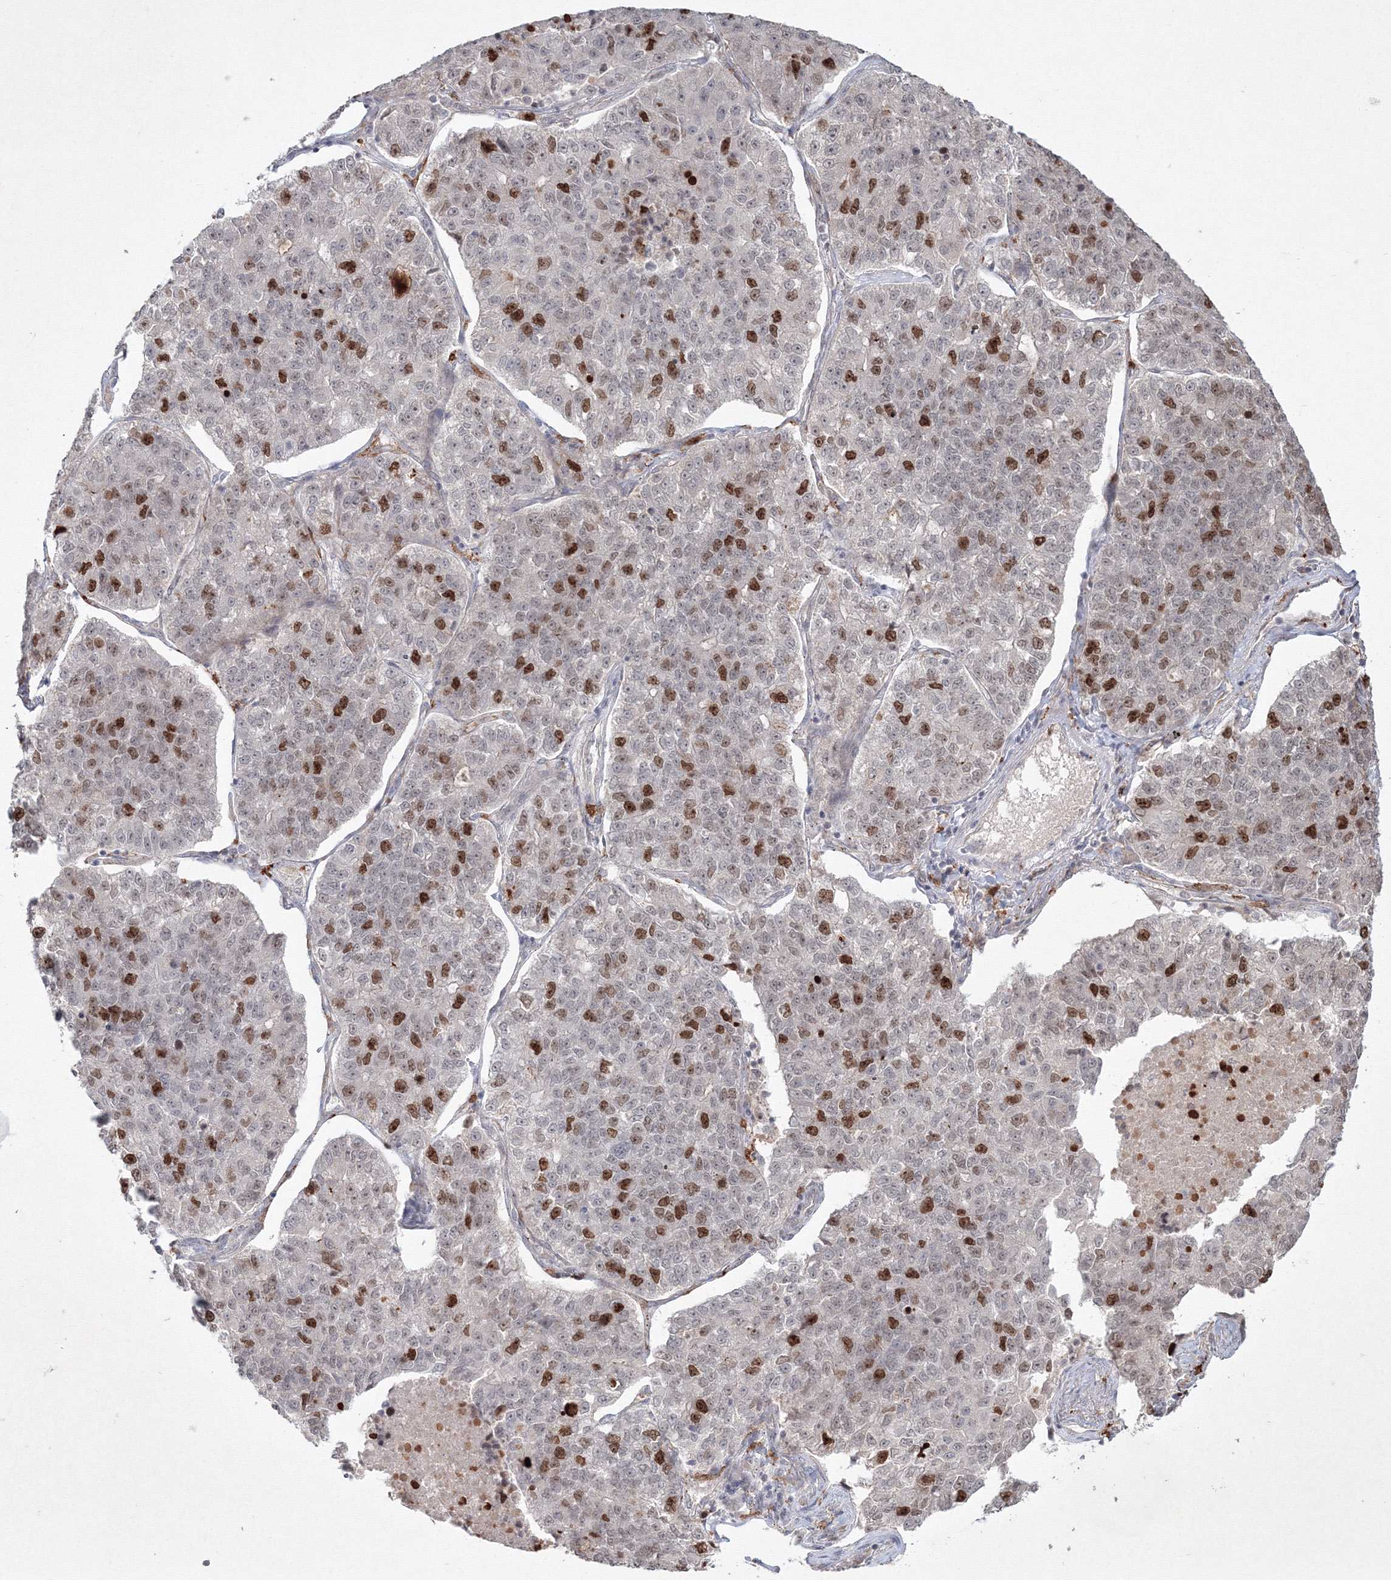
{"staining": {"intensity": "strong", "quantity": "25%-75%", "location": "nuclear"}, "tissue": "lung cancer", "cell_type": "Tumor cells", "image_type": "cancer", "snomed": [{"axis": "morphology", "description": "Adenocarcinoma, NOS"}, {"axis": "topography", "description": "Lung"}], "caption": "Immunohistochemical staining of lung adenocarcinoma demonstrates strong nuclear protein expression in approximately 25%-75% of tumor cells.", "gene": "KIF20A", "patient": {"sex": "male", "age": 49}}